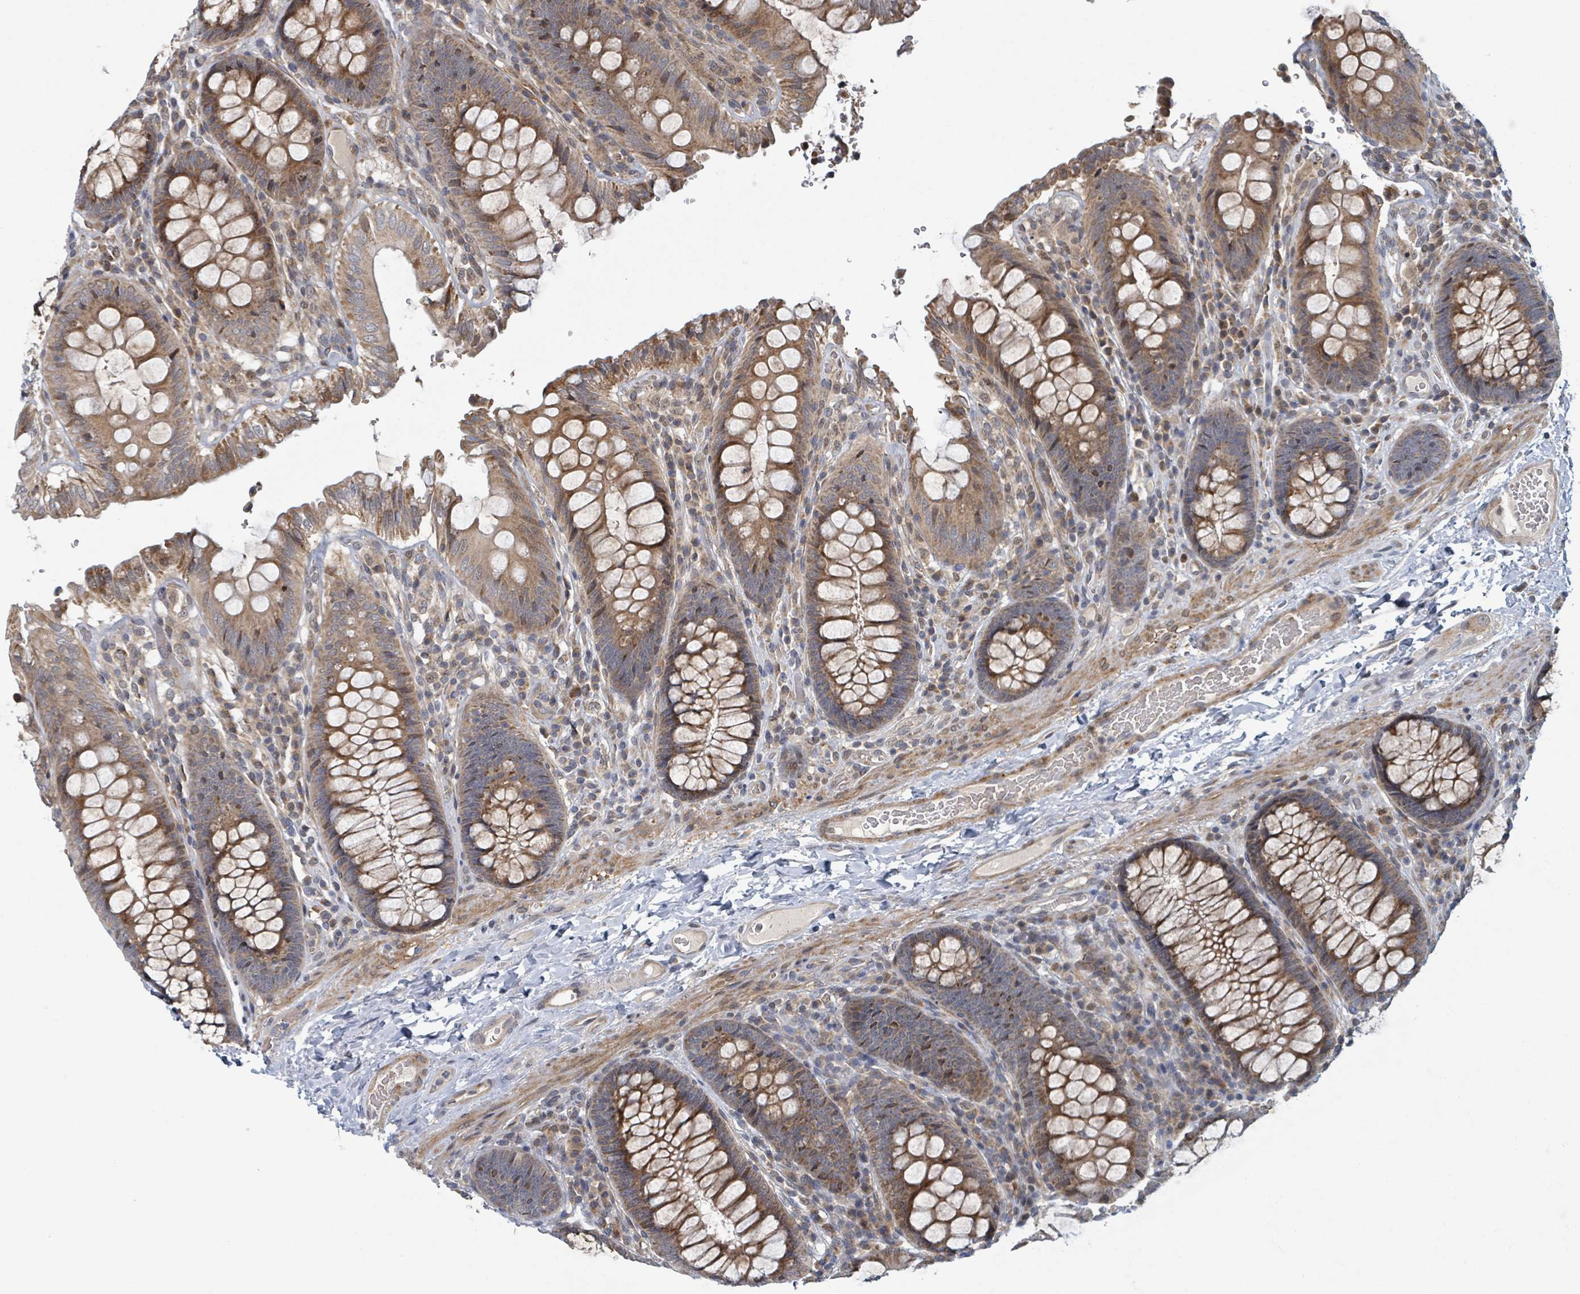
{"staining": {"intensity": "moderate", "quantity": ">75%", "location": "cytoplasmic/membranous"}, "tissue": "colon", "cell_type": "Endothelial cells", "image_type": "normal", "snomed": [{"axis": "morphology", "description": "Normal tissue, NOS"}, {"axis": "topography", "description": "Colon"}], "caption": "This micrograph displays unremarkable colon stained with immunohistochemistry (IHC) to label a protein in brown. The cytoplasmic/membranous of endothelial cells show moderate positivity for the protein. Nuclei are counter-stained blue.", "gene": "HIVEP1", "patient": {"sex": "male", "age": 84}}